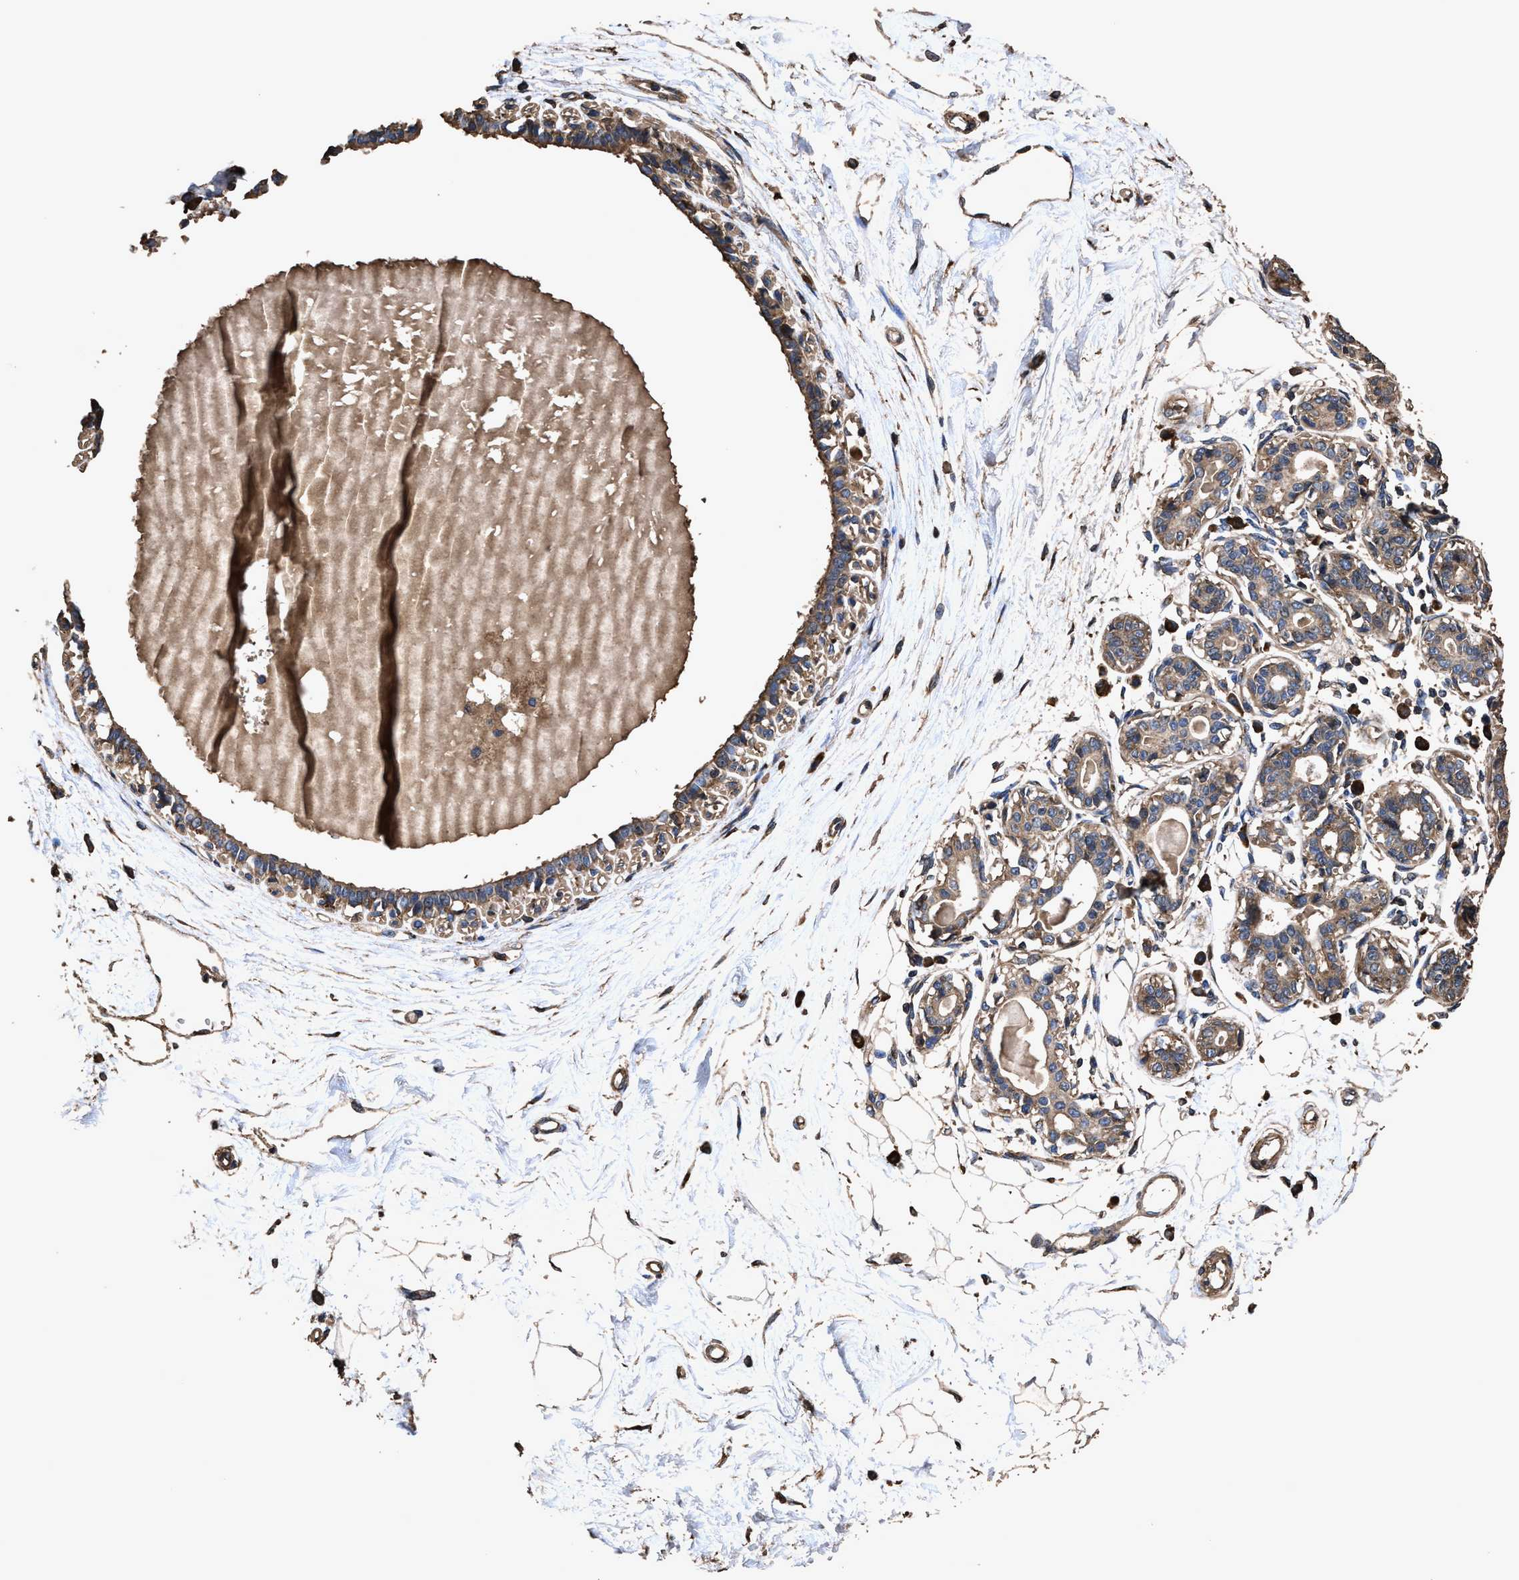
{"staining": {"intensity": "moderate", "quantity": ">75%", "location": "cytoplasmic/membranous"}, "tissue": "breast", "cell_type": "Adipocytes", "image_type": "normal", "snomed": [{"axis": "morphology", "description": "Normal tissue, NOS"}, {"axis": "topography", "description": "Breast"}], "caption": "DAB immunohistochemical staining of normal human breast demonstrates moderate cytoplasmic/membranous protein positivity in approximately >75% of adipocytes. (IHC, brightfield microscopy, high magnification).", "gene": "ZMYND19", "patient": {"sex": "female", "age": 45}}